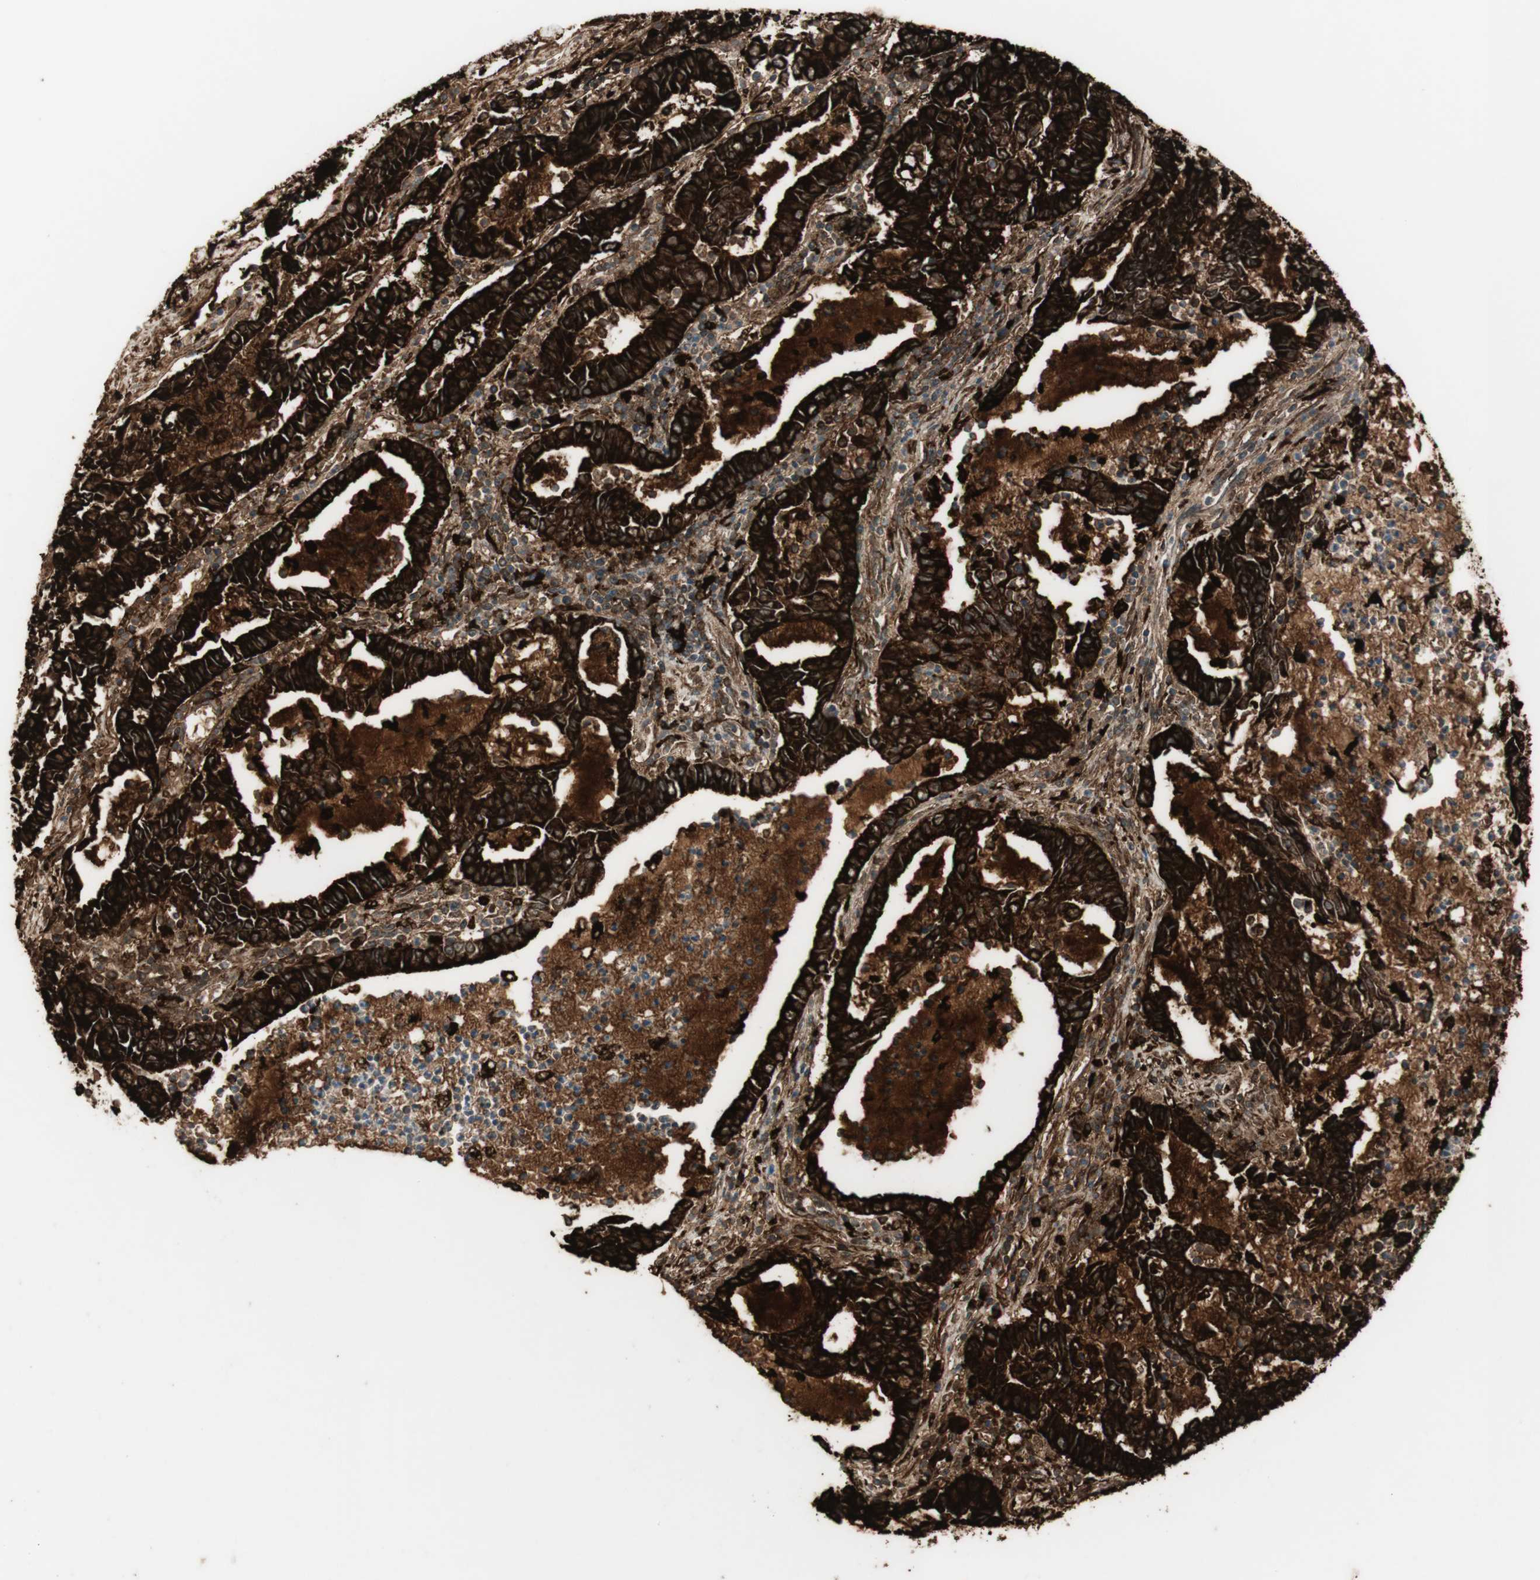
{"staining": {"intensity": "strong", "quantity": ">75%", "location": "cytoplasmic/membranous"}, "tissue": "lung cancer", "cell_type": "Tumor cells", "image_type": "cancer", "snomed": [{"axis": "morphology", "description": "Adenocarcinoma, NOS"}, {"axis": "topography", "description": "Lung"}], "caption": "IHC histopathology image of neoplastic tissue: human lung cancer (adenocarcinoma) stained using IHC displays high levels of strong protein expression localized specifically in the cytoplasmic/membranous of tumor cells, appearing as a cytoplasmic/membranous brown color.", "gene": "NAPSA", "patient": {"sex": "female", "age": 51}}